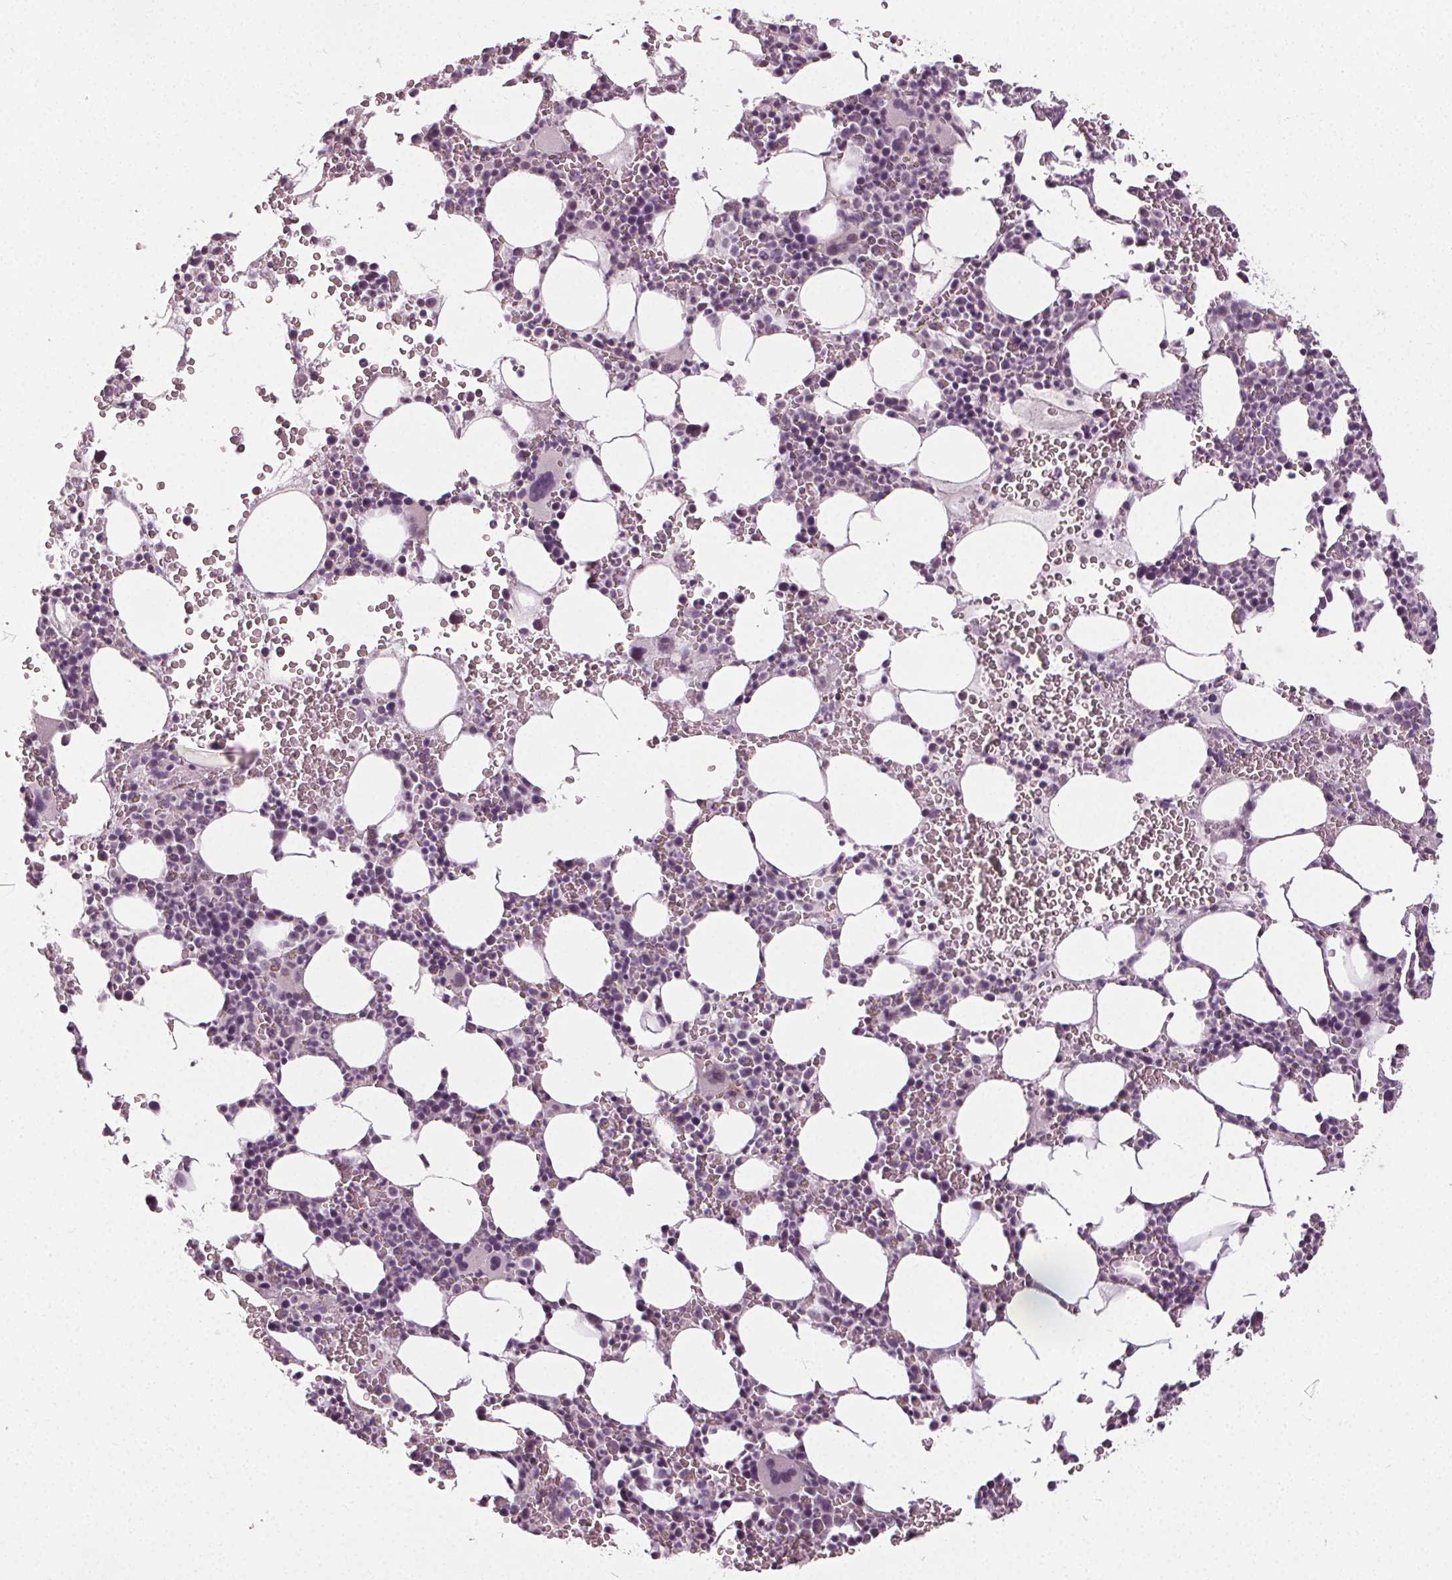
{"staining": {"intensity": "negative", "quantity": "none", "location": "none"}, "tissue": "bone marrow", "cell_type": "Hematopoietic cells", "image_type": "normal", "snomed": [{"axis": "morphology", "description": "Normal tissue, NOS"}, {"axis": "topography", "description": "Bone marrow"}], "caption": "Immunohistochemistry (IHC) of normal human bone marrow reveals no staining in hematopoietic cells.", "gene": "PKP1", "patient": {"sex": "male", "age": 82}}